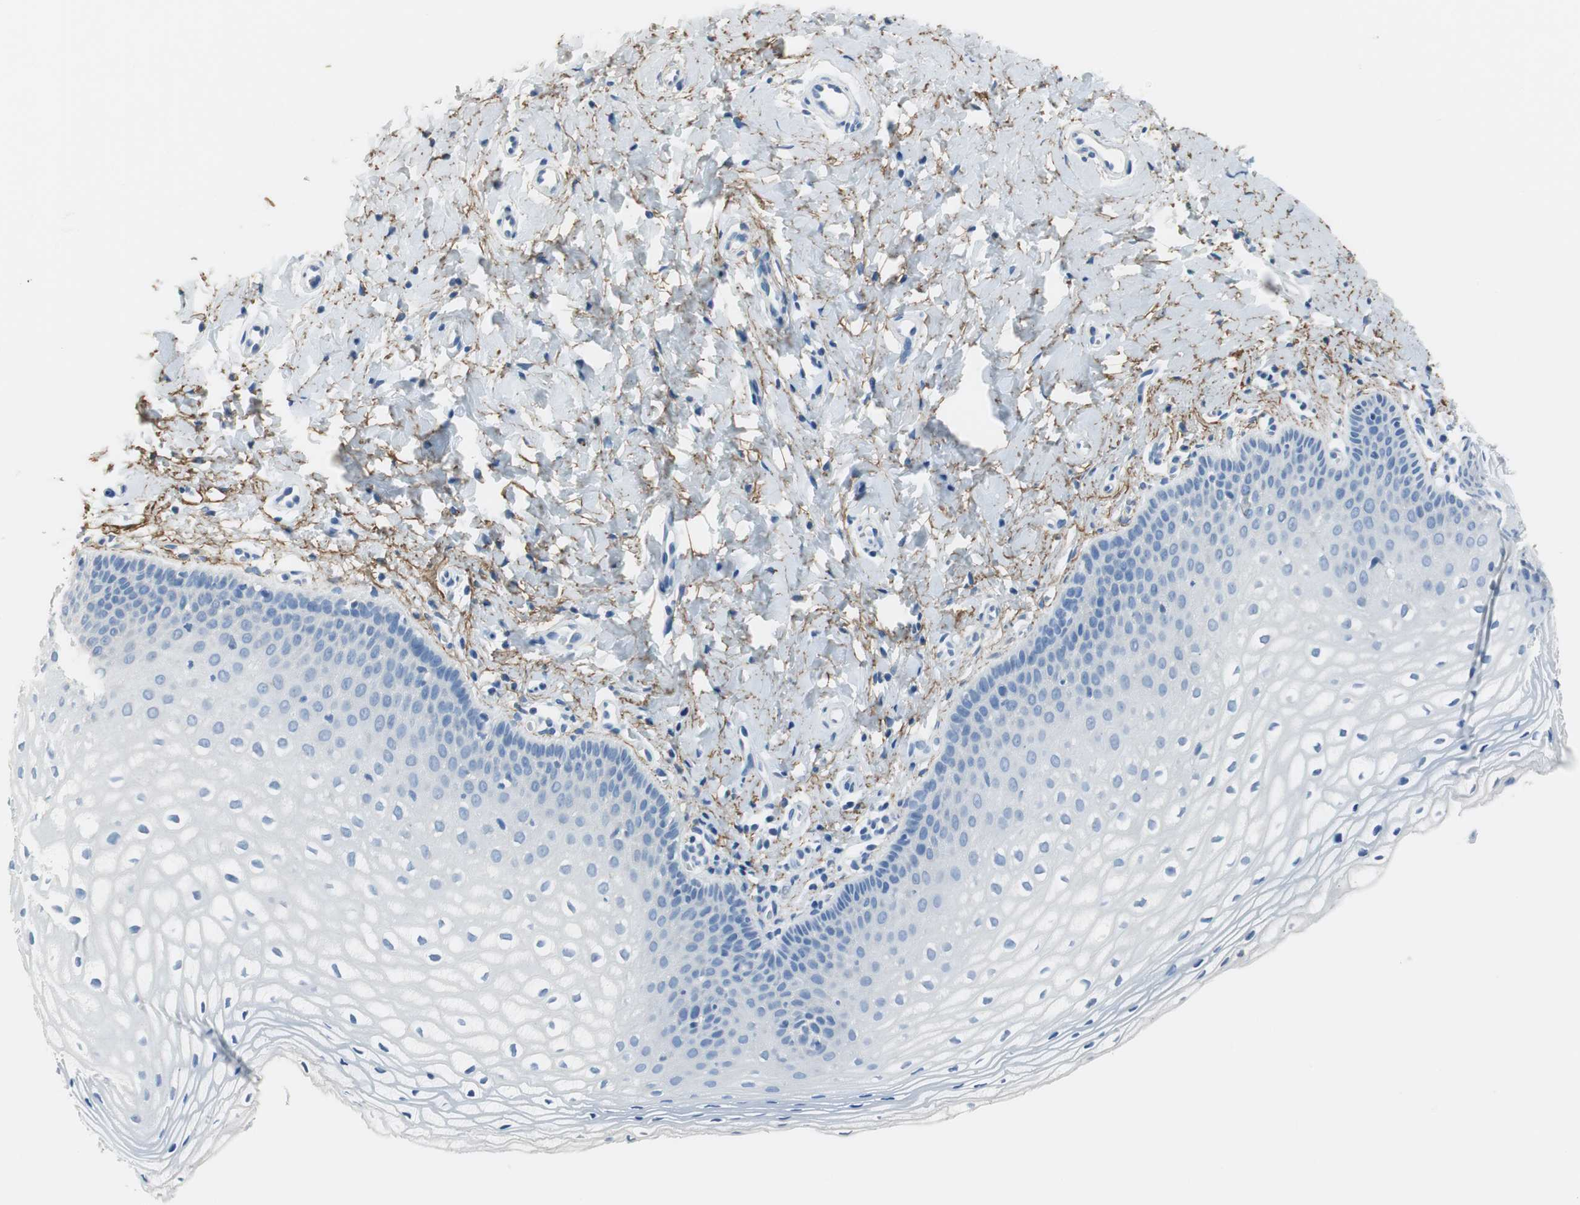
{"staining": {"intensity": "negative", "quantity": "none", "location": "none"}, "tissue": "vagina", "cell_type": "Squamous epithelial cells", "image_type": "normal", "snomed": [{"axis": "morphology", "description": "Normal tissue, NOS"}, {"axis": "topography", "description": "Vagina"}], "caption": "High magnification brightfield microscopy of unremarkable vagina stained with DAB (3,3'-diaminobenzidine) (brown) and counterstained with hematoxylin (blue): squamous epithelial cells show no significant expression. (Stains: DAB immunohistochemistry with hematoxylin counter stain, Microscopy: brightfield microscopy at high magnification).", "gene": "MUC7", "patient": {"sex": "female", "age": 55}}